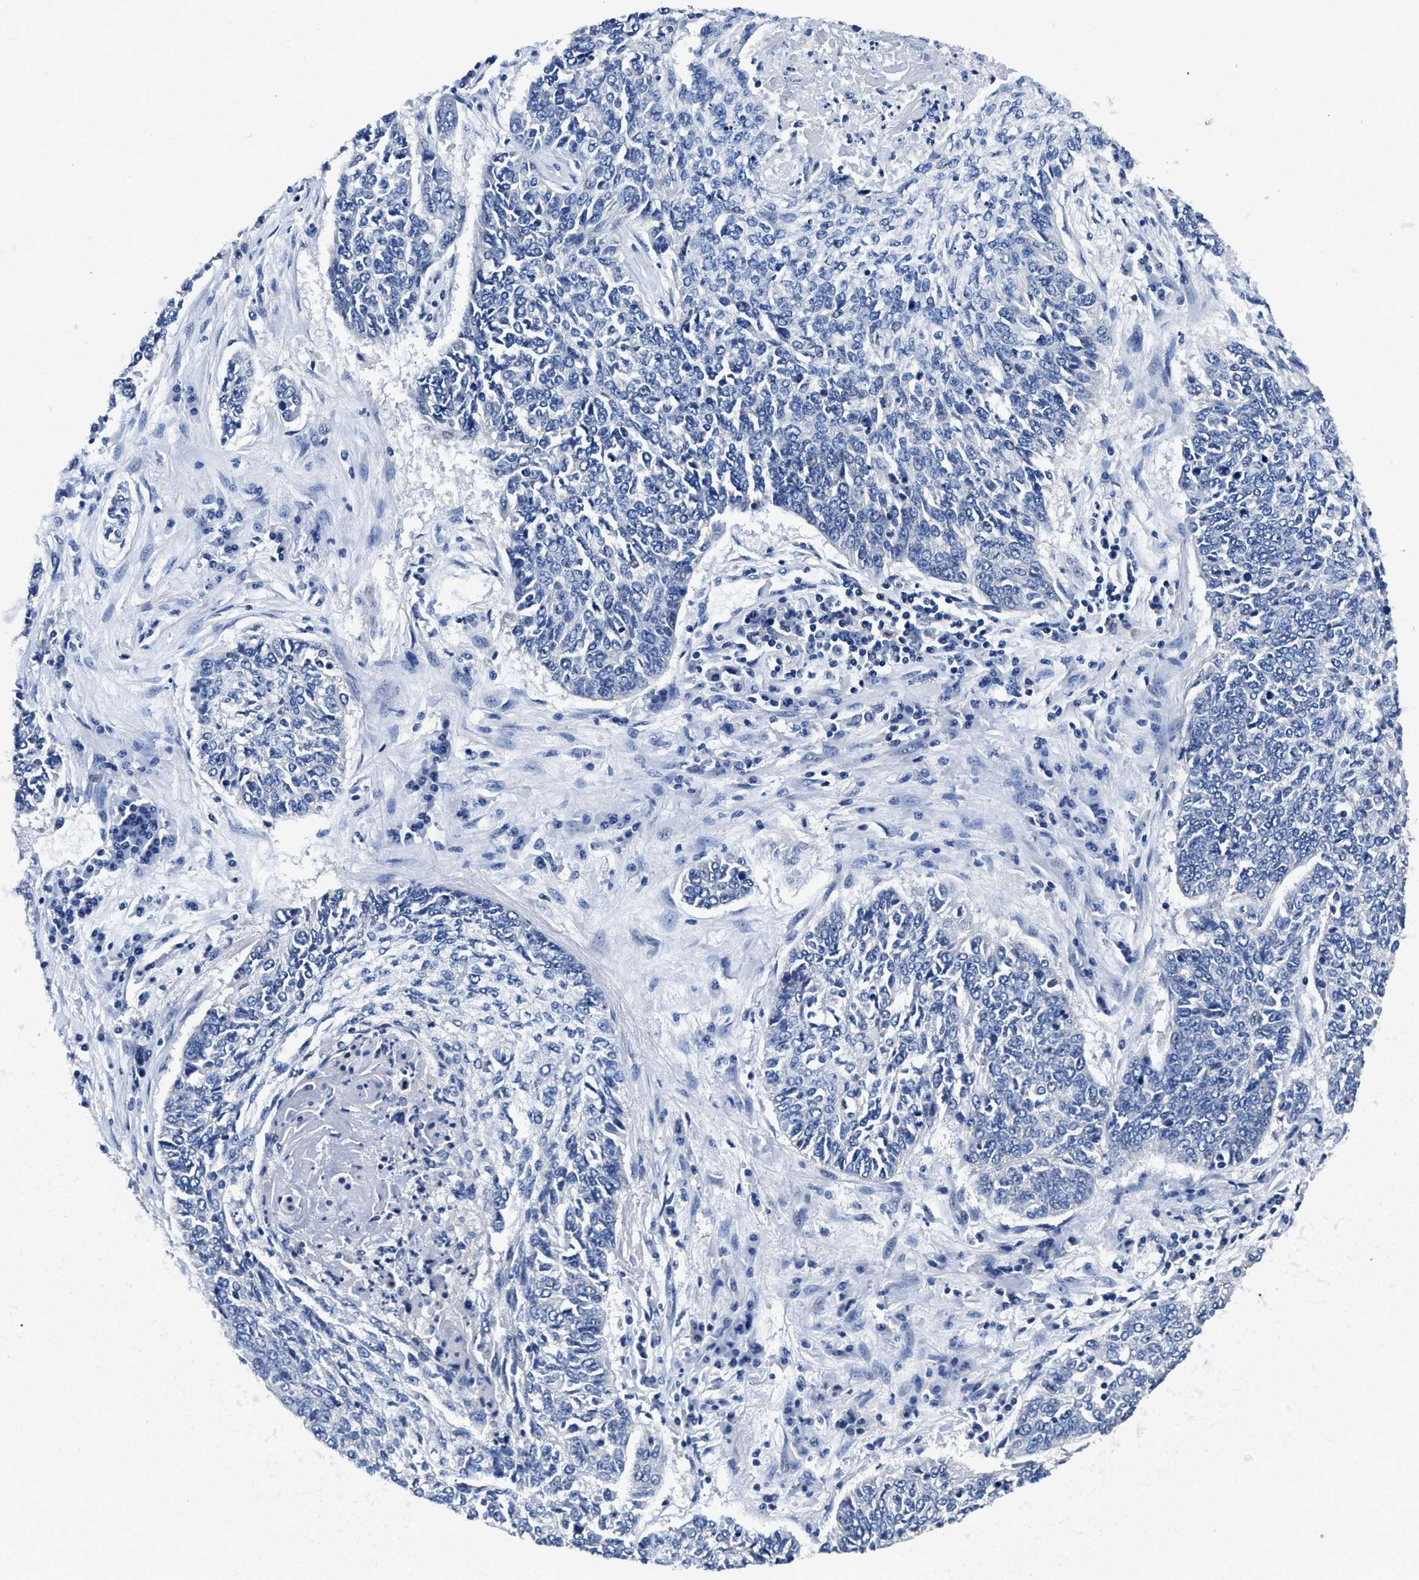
{"staining": {"intensity": "negative", "quantity": "none", "location": "none"}, "tissue": "lung cancer", "cell_type": "Tumor cells", "image_type": "cancer", "snomed": [{"axis": "morphology", "description": "Normal tissue, NOS"}, {"axis": "morphology", "description": "Squamous cell carcinoma, NOS"}, {"axis": "topography", "description": "Cartilage tissue"}, {"axis": "topography", "description": "Bronchus"}, {"axis": "topography", "description": "Lung"}], "caption": "DAB (3,3'-diaminobenzidine) immunohistochemical staining of human lung squamous cell carcinoma shows no significant staining in tumor cells.", "gene": "SLC35F1", "patient": {"sex": "female", "age": 49}}